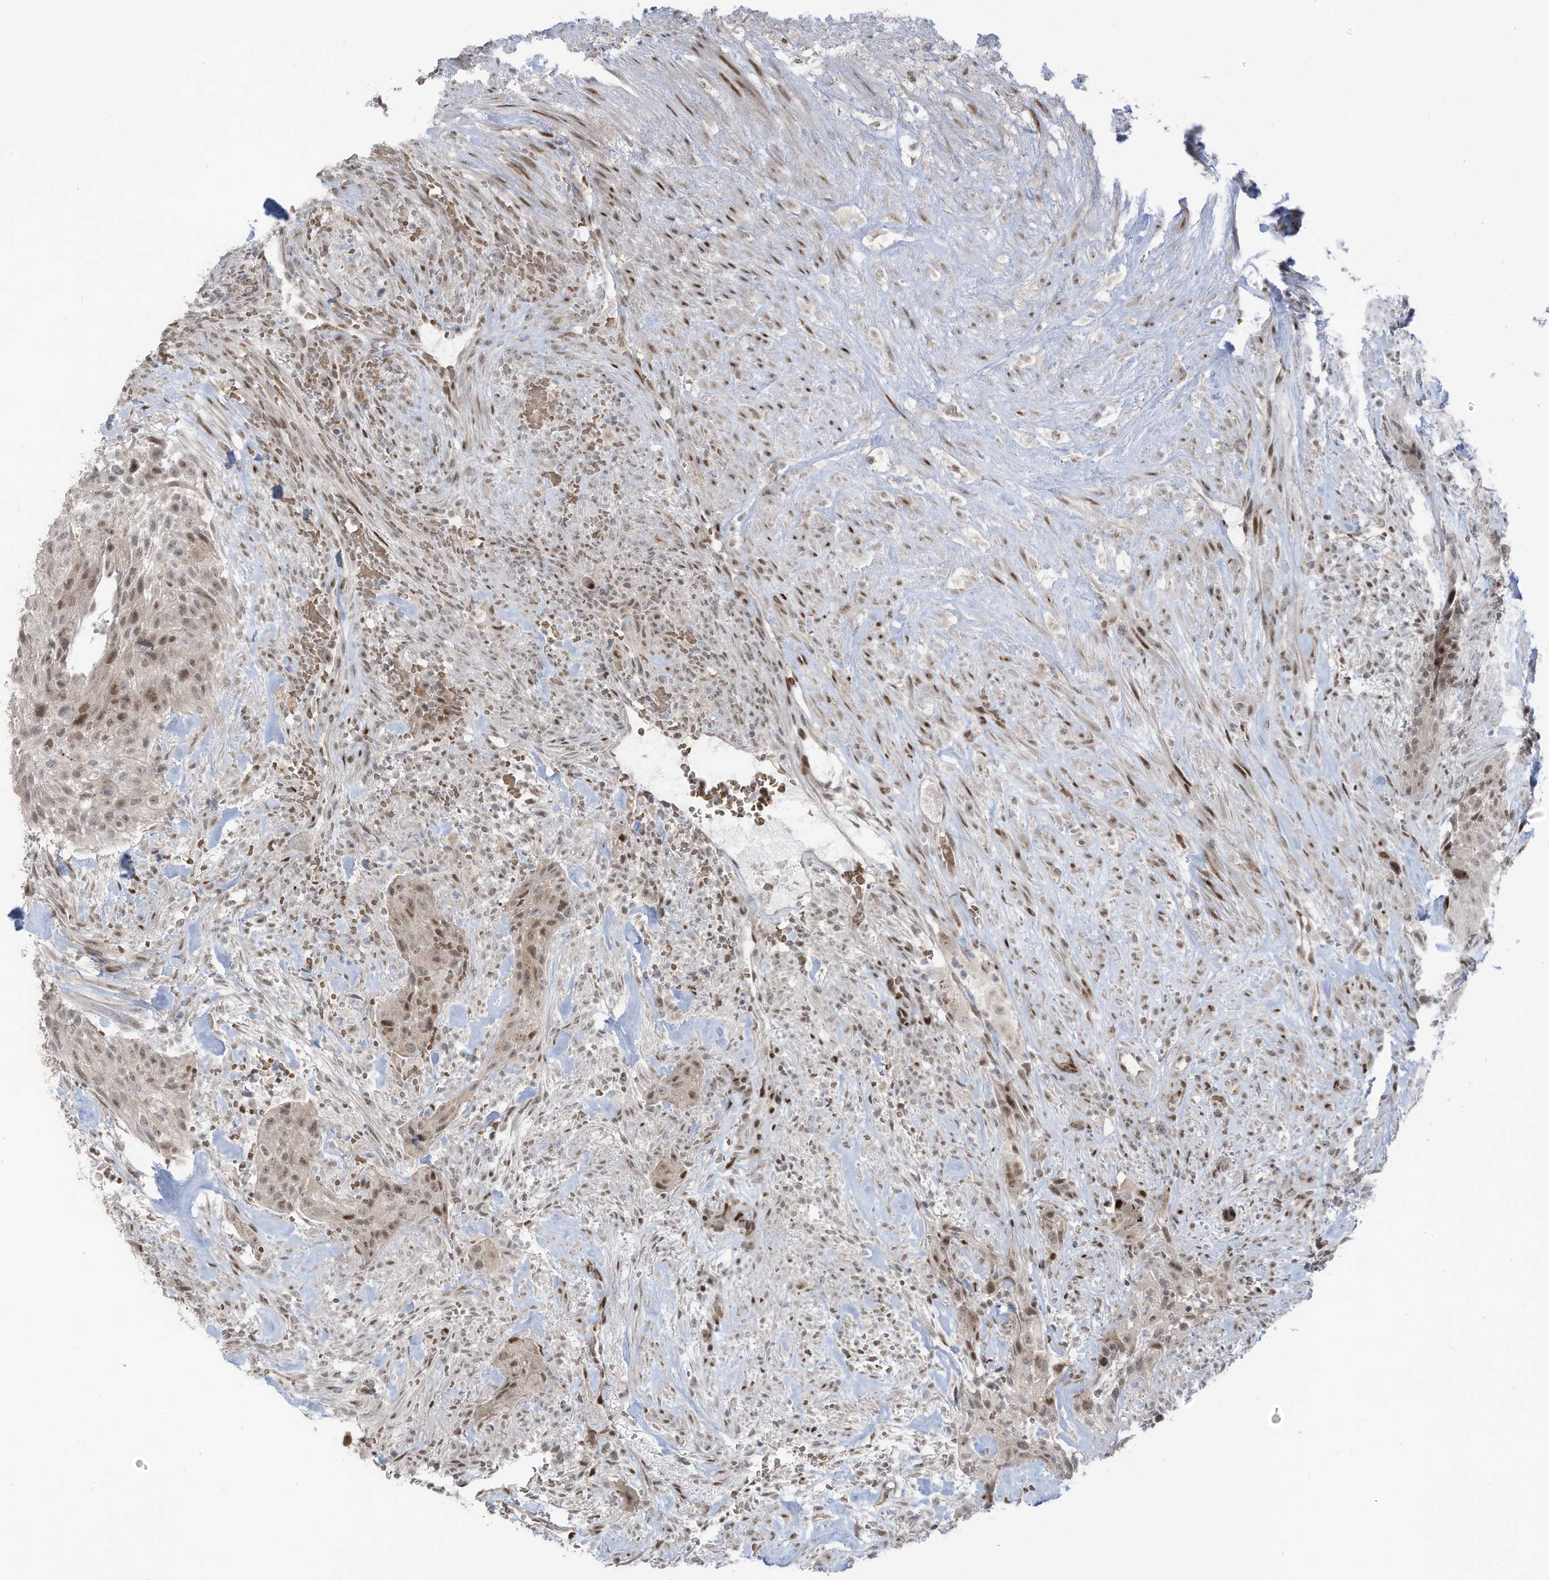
{"staining": {"intensity": "weak", "quantity": "25%-75%", "location": "nuclear"}, "tissue": "urothelial cancer", "cell_type": "Tumor cells", "image_type": "cancer", "snomed": [{"axis": "morphology", "description": "Urothelial carcinoma, High grade"}, {"axis": "topography", "description": "Urinary bladder"}], "caption": "Immunohistochemistry of human urothelial cancer demonstrates low levels of weak nuclear staining in approximately 25%-75% of tumor cells. Using DAB (brown) and hematoxylin (blue) stains, captured at high magnification using brightfield microscopy.", "gene": "ZCWPW2", "patient": {"sex": "male", "age": 35}}